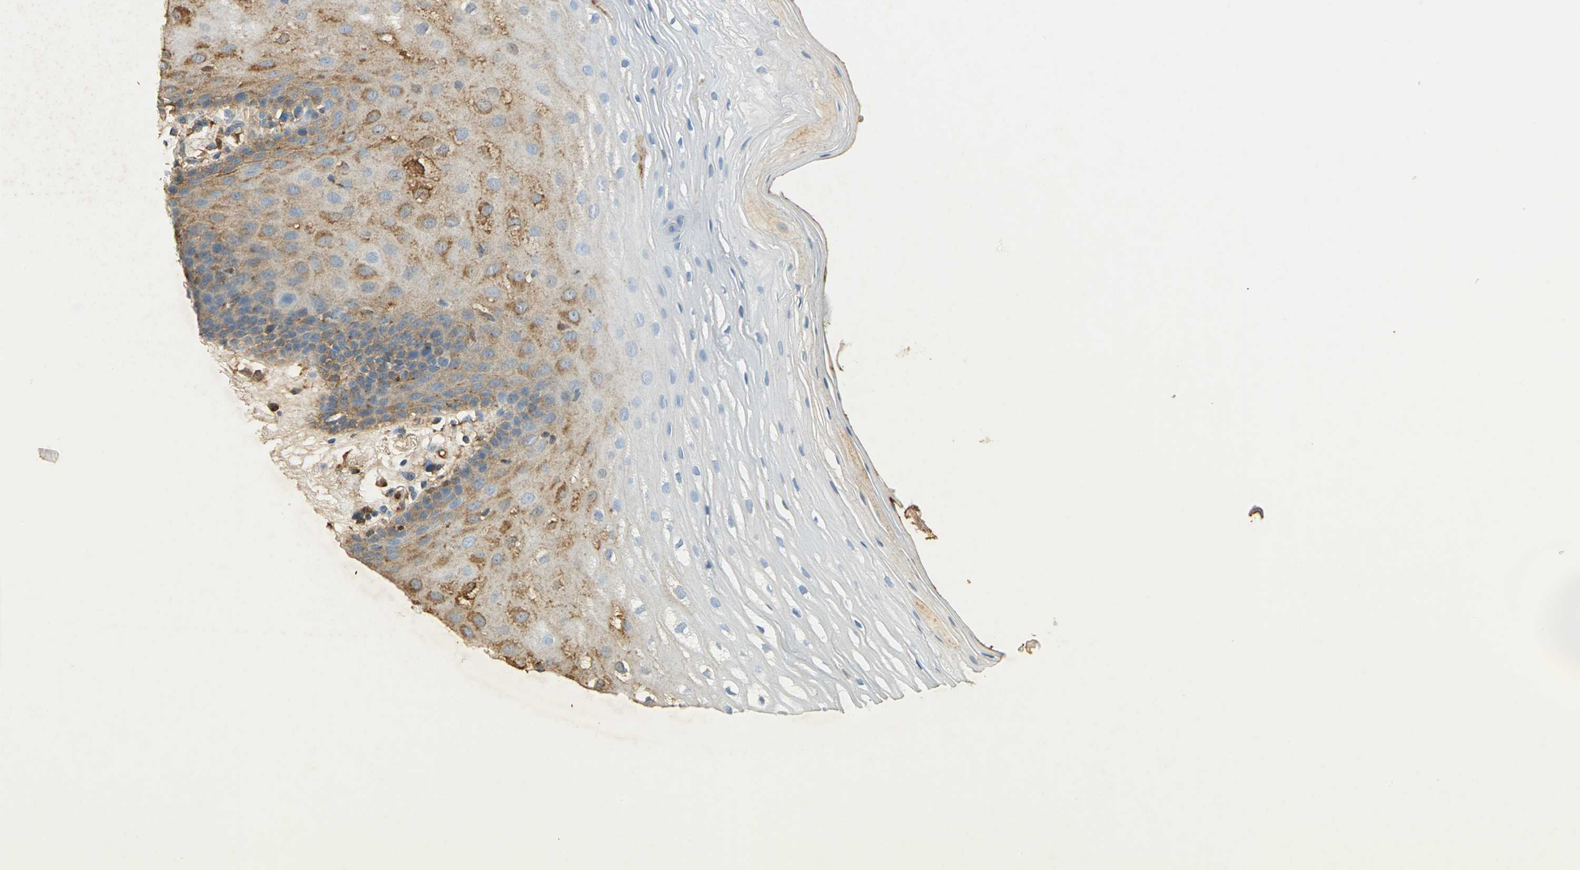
{"staining": {"intensity": "moderate", "quantity": "<25%", "location": "cytoplasmic/membranous"}, "tissue": "oral mucosa", "cell_type": "Squamous epithelial cells", "image_type": "normal", "snomed": [{"axis": "morphology", "description": "Normal tissue, NOS"}, {"axis": "morphology", "description": "Squamous cell carcinoma, NOS"}, {"axis": "topography", "description": "Skeletal muscle"}, {"axis": "topography", "description": "Oral tissue"}, {"axis": "topography", "description": "Head-Neck"}], "caption": "High-magnification brightfield microscopy of unremarkable oral mucosa stained with DAB (brown) and counterstained with hematoxylin (blue). squamous epithelial cells exhibit moderate cytoplasmic/membranous expression is present in approximately<25% of cells.", "gene": "ANXA4", "patient": {"sex": "male", "age": 71}}